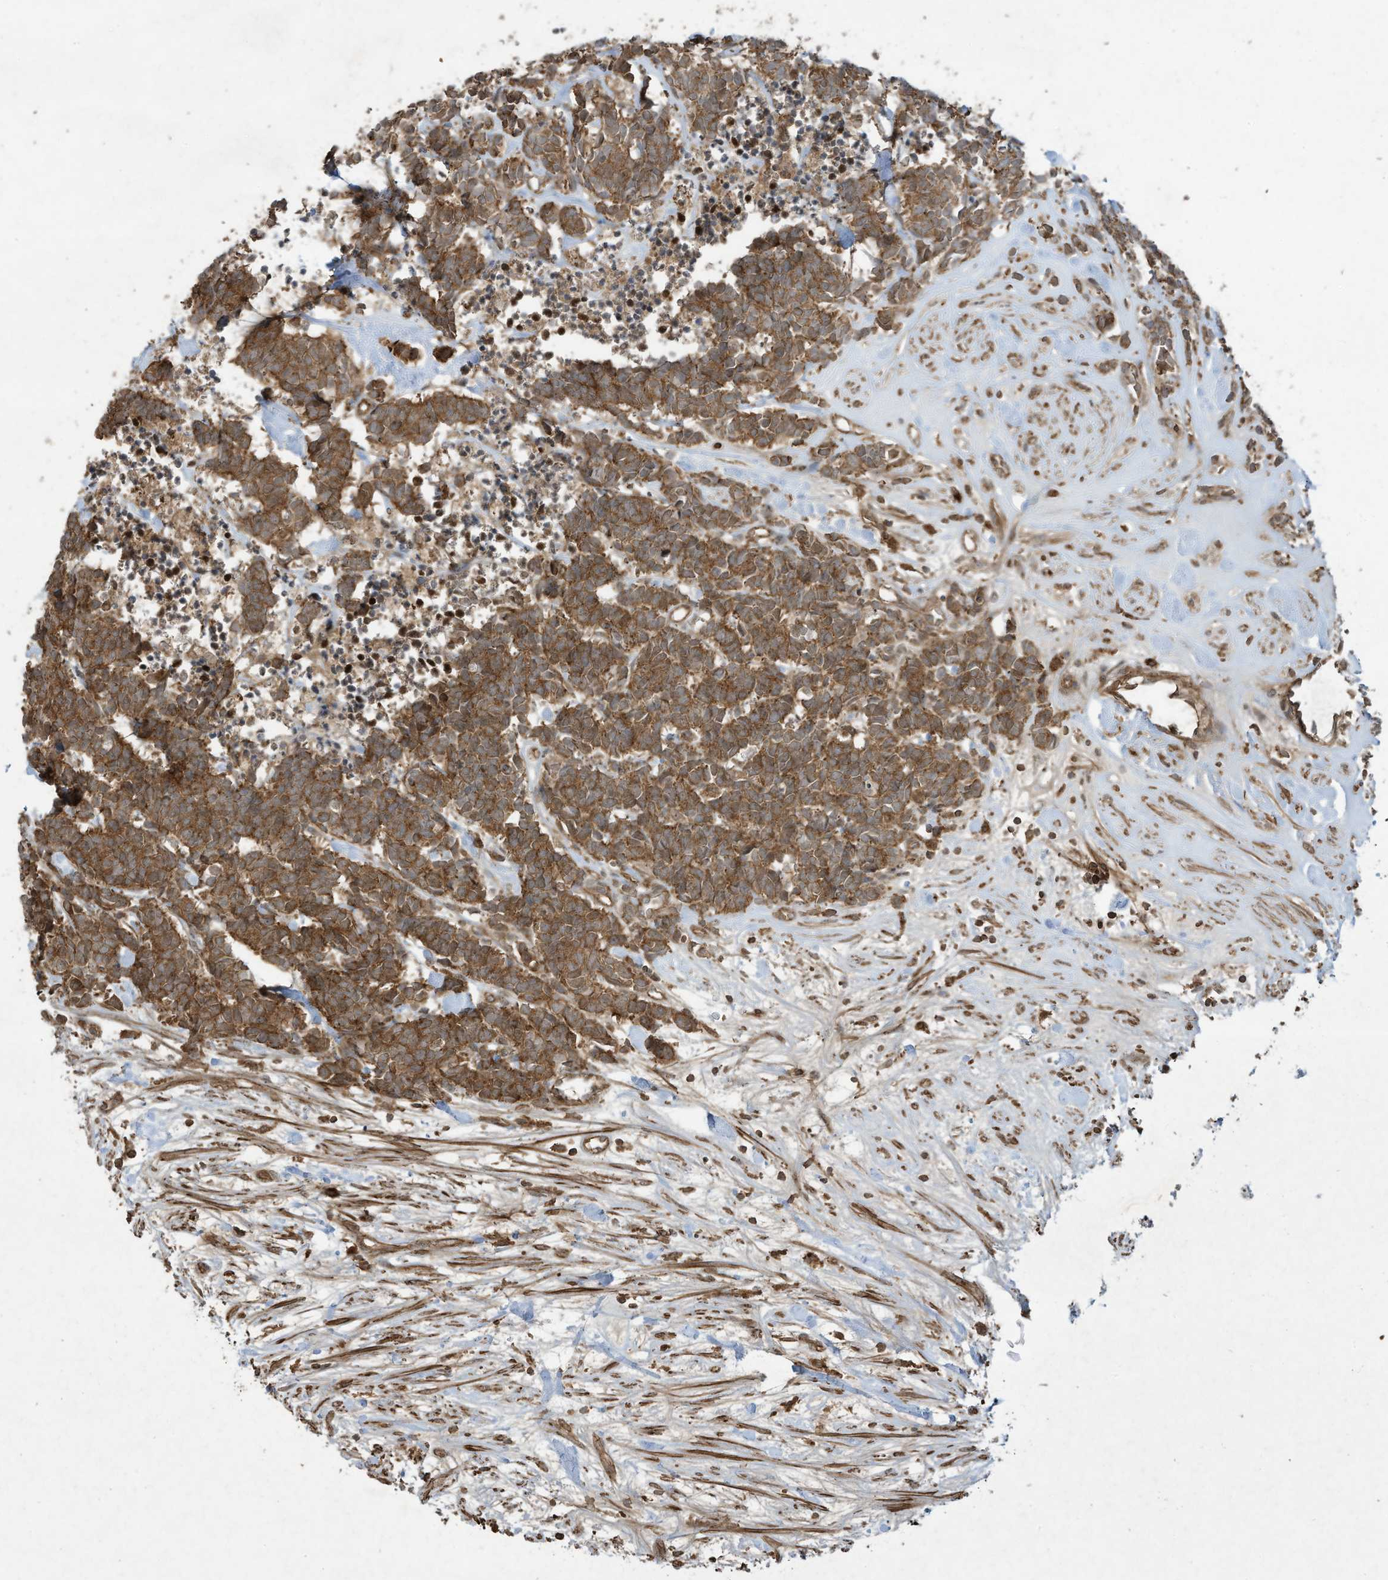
{"staining": {"intensity": "strong", "quantity": ">75%", "location": "cytoplasmic/membranous"}, "tissue": "carcinoid", "cell_type": "Tumor cells", "image_type": "cancer", "snomed": [{"axis": "morphology", "description": "Carcinoma, NOS"}, {"axis": "morphology", "description": "Carcinoid, malignant, NOS"}, {"axis": "topography", "description": "Urinary bladder"}], "caption": "Immunohistochemistry (IHC) micrograph of neoplastic tissue: carcinoid stained using immunohistochemistry demonstrates high levels of strong protein expression localized specifically in the cytoplasmic/membranous of tumor cells, appearing as a cytoplasmic/membranous brown color.", "gene": "DDIT4", "patient": {"sex": "male", "age": 57}}